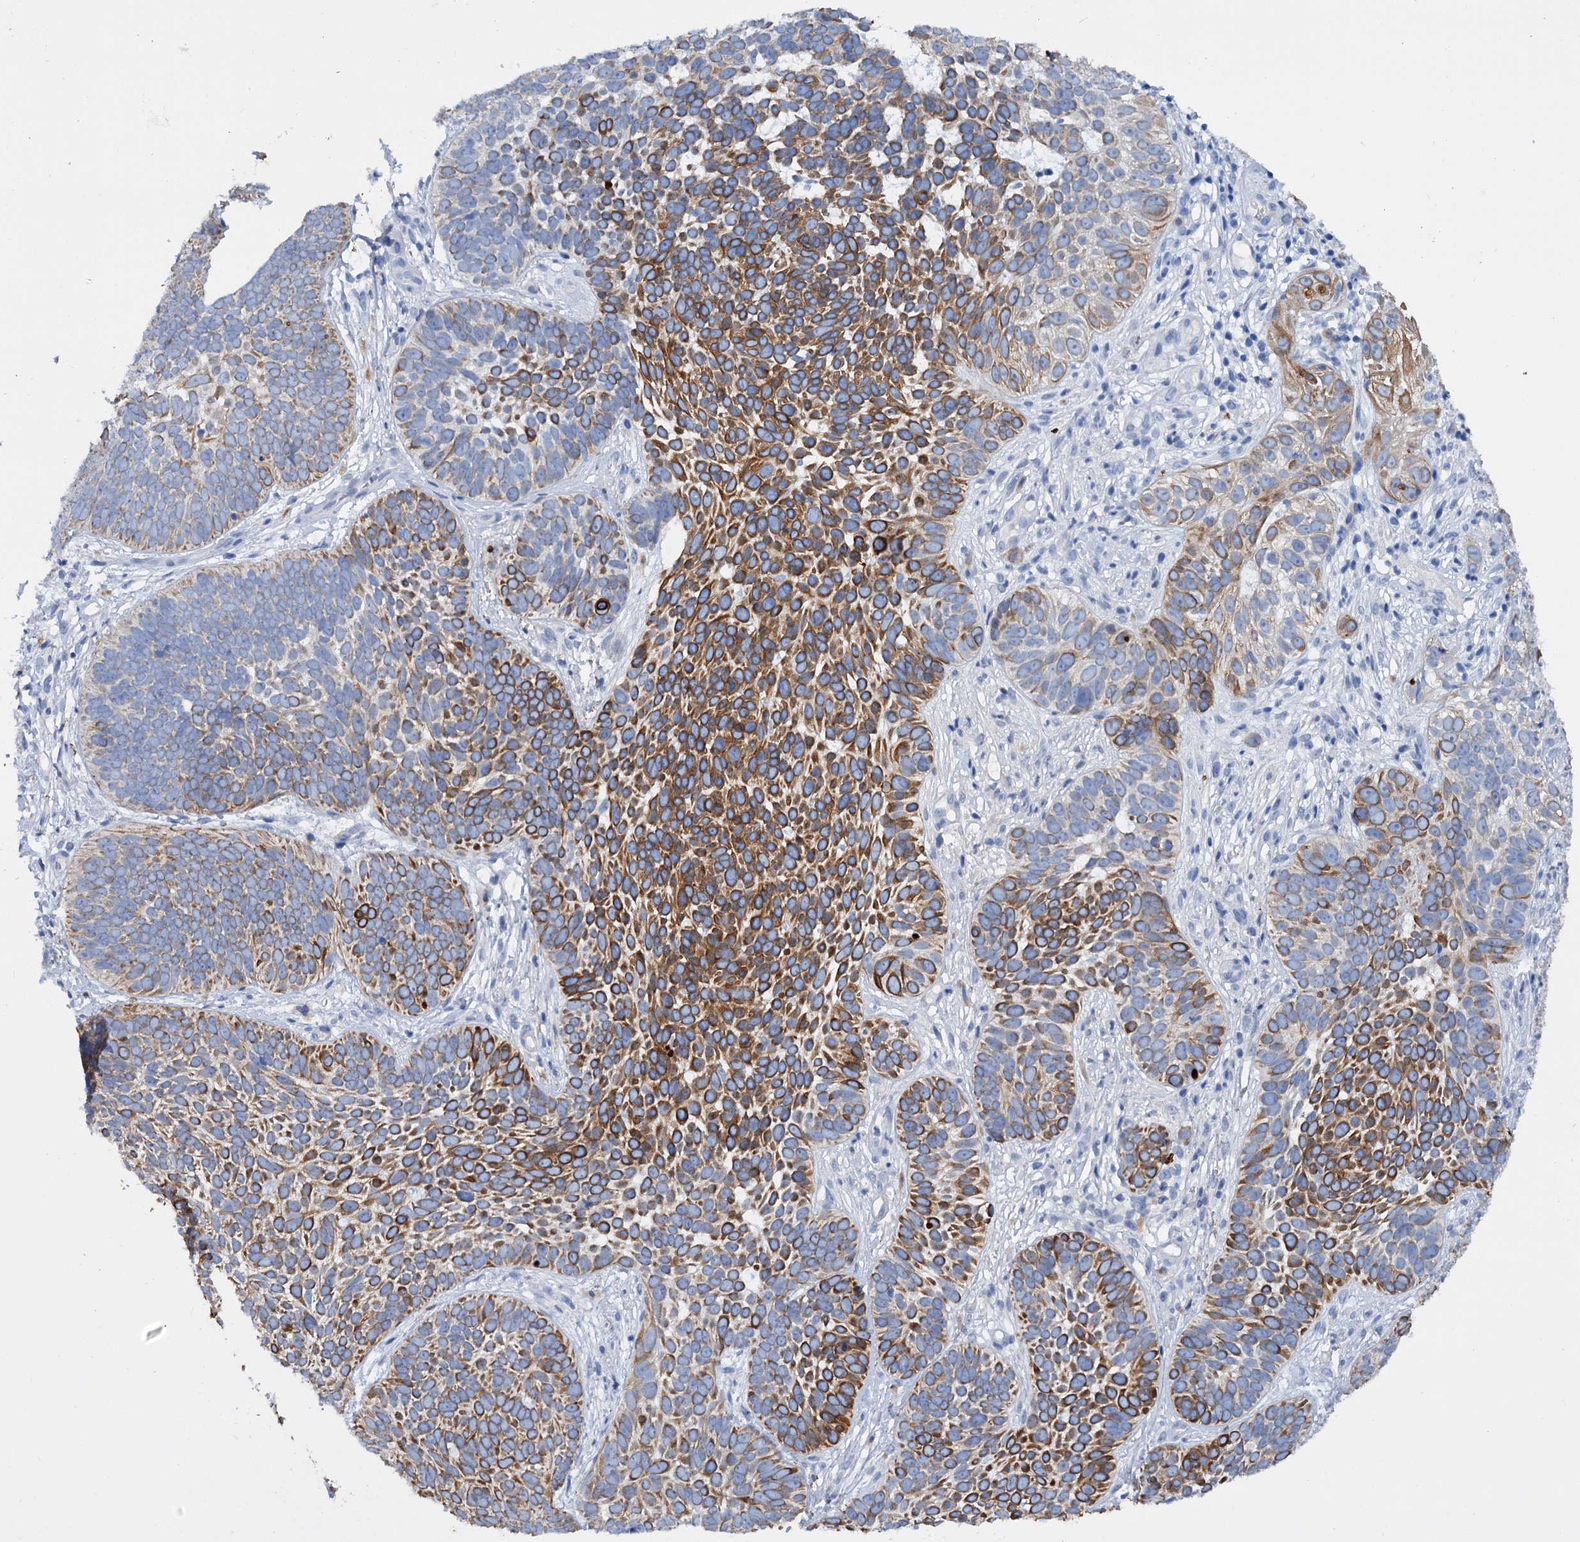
{"staining": {"intensity": "moderate", "quantity": ">75%", "location": "cytoplasmic/membranous"}, "tissue": "skin cancer", "cell_type": "Tumor cells", "image_type": "cancer", "snomed": [{"axis": "morphology", "description": "Basal cell carcinoma"}, {"axis": "topography", "description": "Skin"}], "caption": "The histopathology image shows immunohistochemical staining of basal cell carcinoma (skin). There is moderate cytoplasmic/membranous staining is present in approximately >75% of tumor cells.", "gene": "FAAP20", "patient": {"sex": "male", "age": 89}}